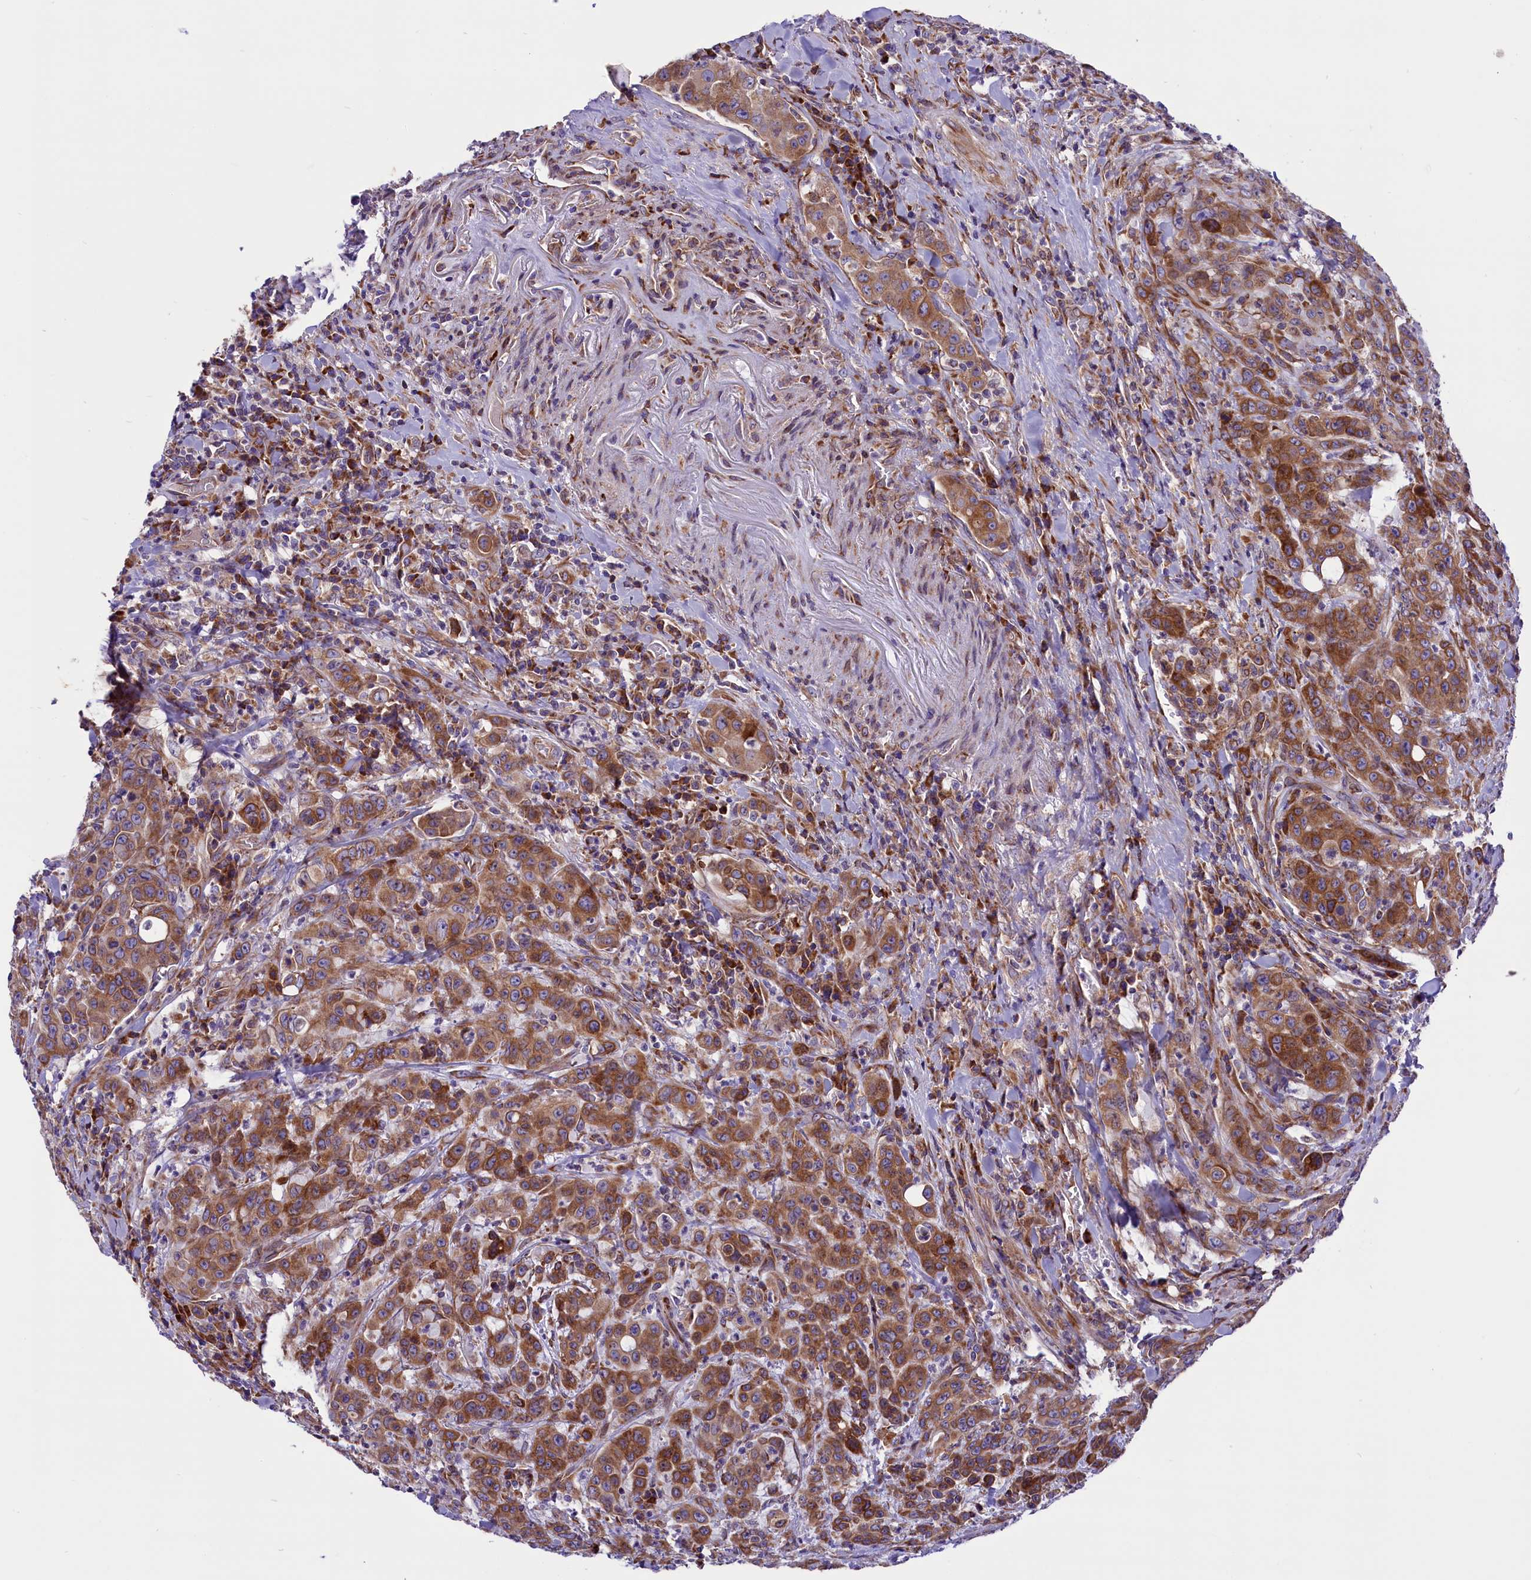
{"staining": {"intensity": "strong", "quantity": ">75%", "location": "cytoplasmic/membranous"}, "tissue": "colorectal cancer", "cell_type": "Tumor cells", "image_type": "cancer", "snomed": [{"axis": "morphology", "description": "Adenocarcinoma, NOS"}, {"axis": "topography", "description": "Colon"}], "caption": "Adenocarcinoma (colorectal) was stained to show a protein in brown. There is high levels of strong cytoplasmic/membranous expression in about >75% of tumor cells. (IHC, brightfield microscopy, high magnification).", "gene": "PTPRU", "patient": {"sex": "male", "age": 62}}